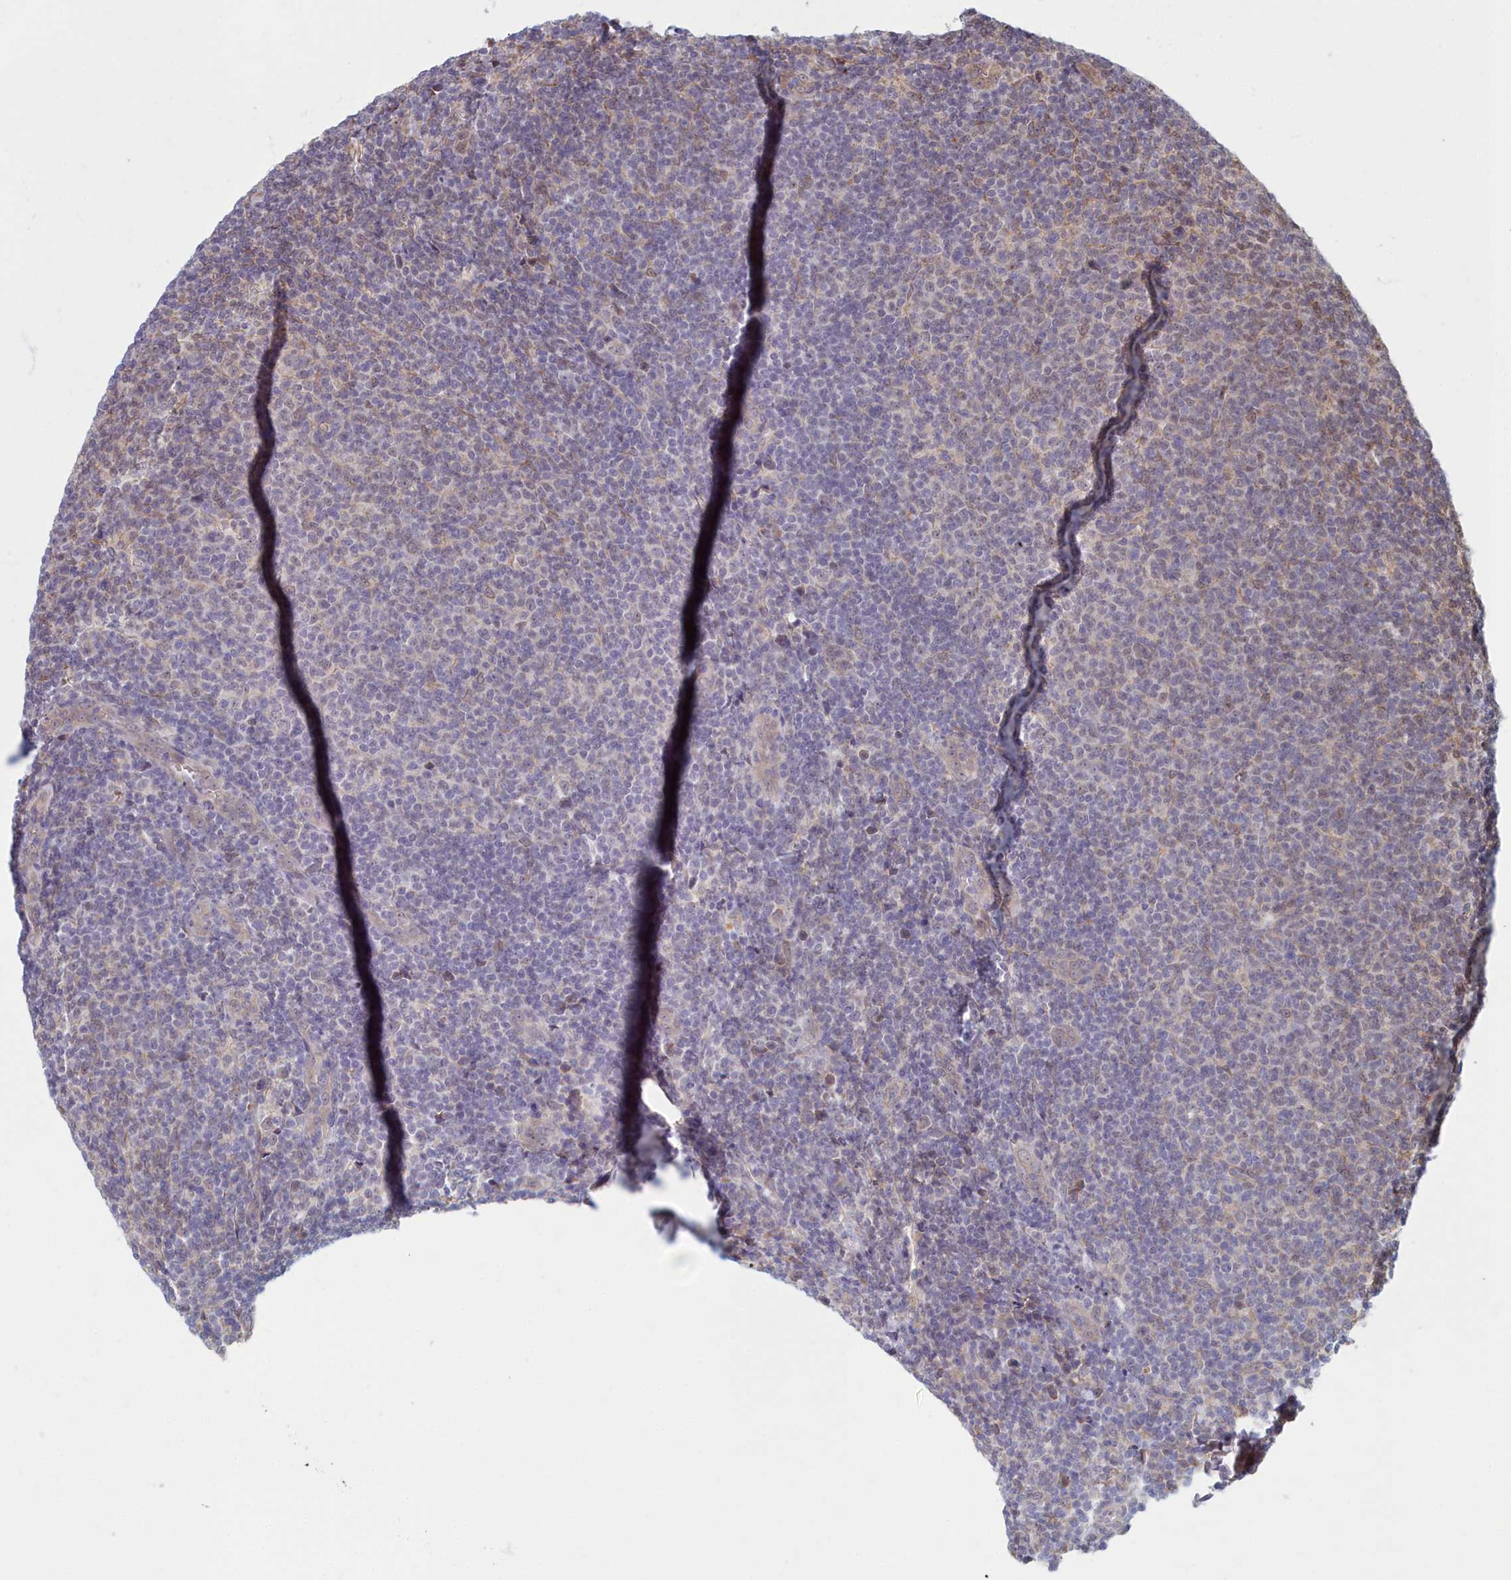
{"staining": {"intensity": "negative", "quantity": "none", "location": "none"}, "tissue": "lymphoma", "cell_type": "Tumor cells", "image_type": "cancer", "snomed": [{"axis": "morphology", "description": "Malignant lymphoma, non-Hodgkin's type, Low grade"}, {"axis": "topography", "description": "Lymph node"}], "caption": "The image reveals no significant staining in tumor cells of lymphoma.", "gene": "MAK16", "patient": {"sex": "male", "age": 66}}